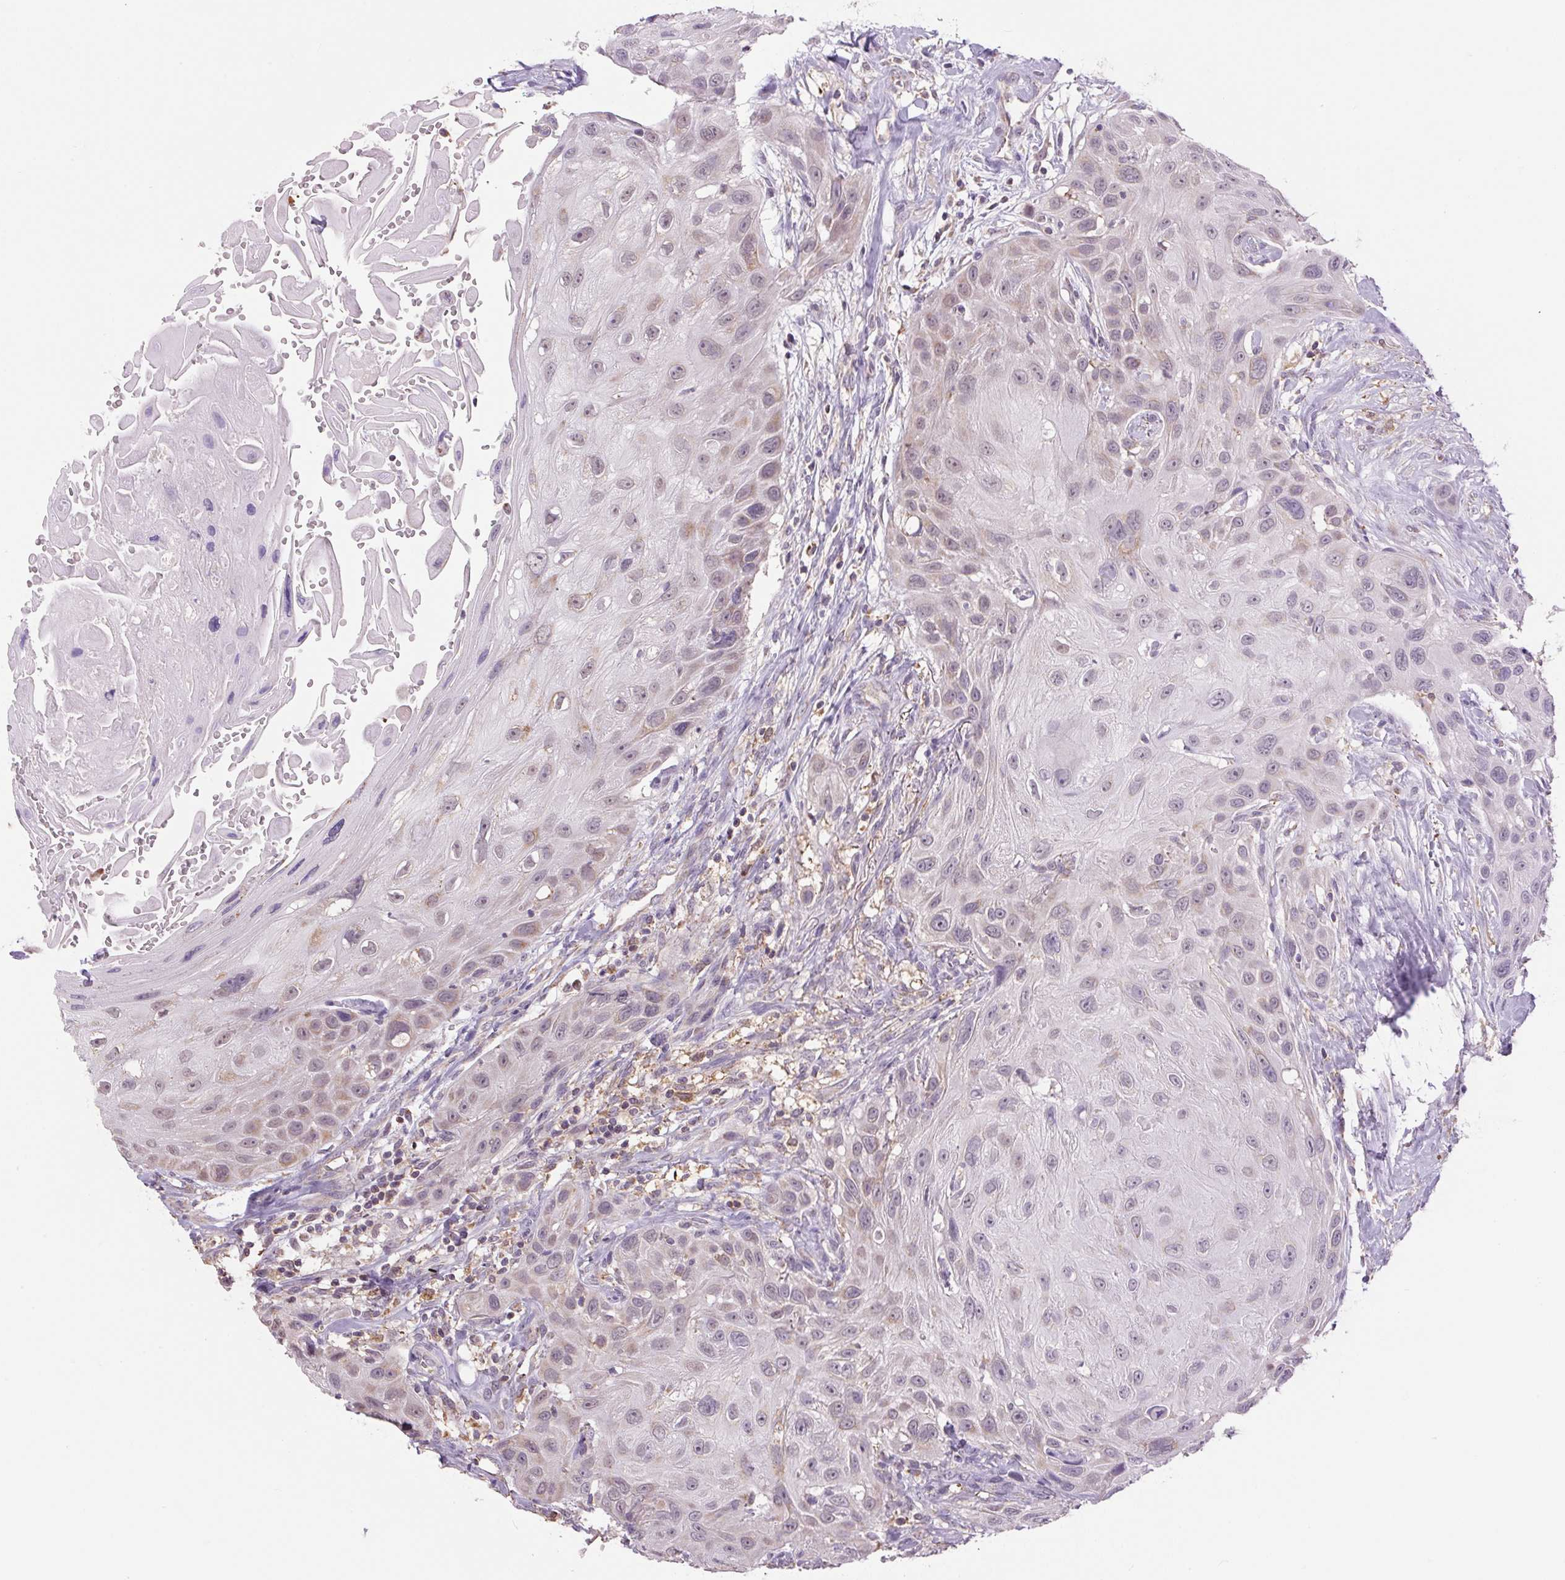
{"staining": {"intensity": "weak", "quantity": "<25%", "location": "cytoplasmic/membranous"}, "tissue": "head and neck cancer", "cell_type": "Tumor cells", "image_type": "cancer", "snomed": [{"axis": "morphology", "description": "Squamous cell carcinoma, NOS"}, {"axis": "topography", "description": "Head-Neck"}], "caption": "Protein analysis of head and neck cancer (squamous cell carcinoma) displays no significant positivity in tumor cells. (DAB immunohistochemistry (IHC), high magnification).", "gene": "SGF29", "patient": {"sex": "male", "age": 81}}